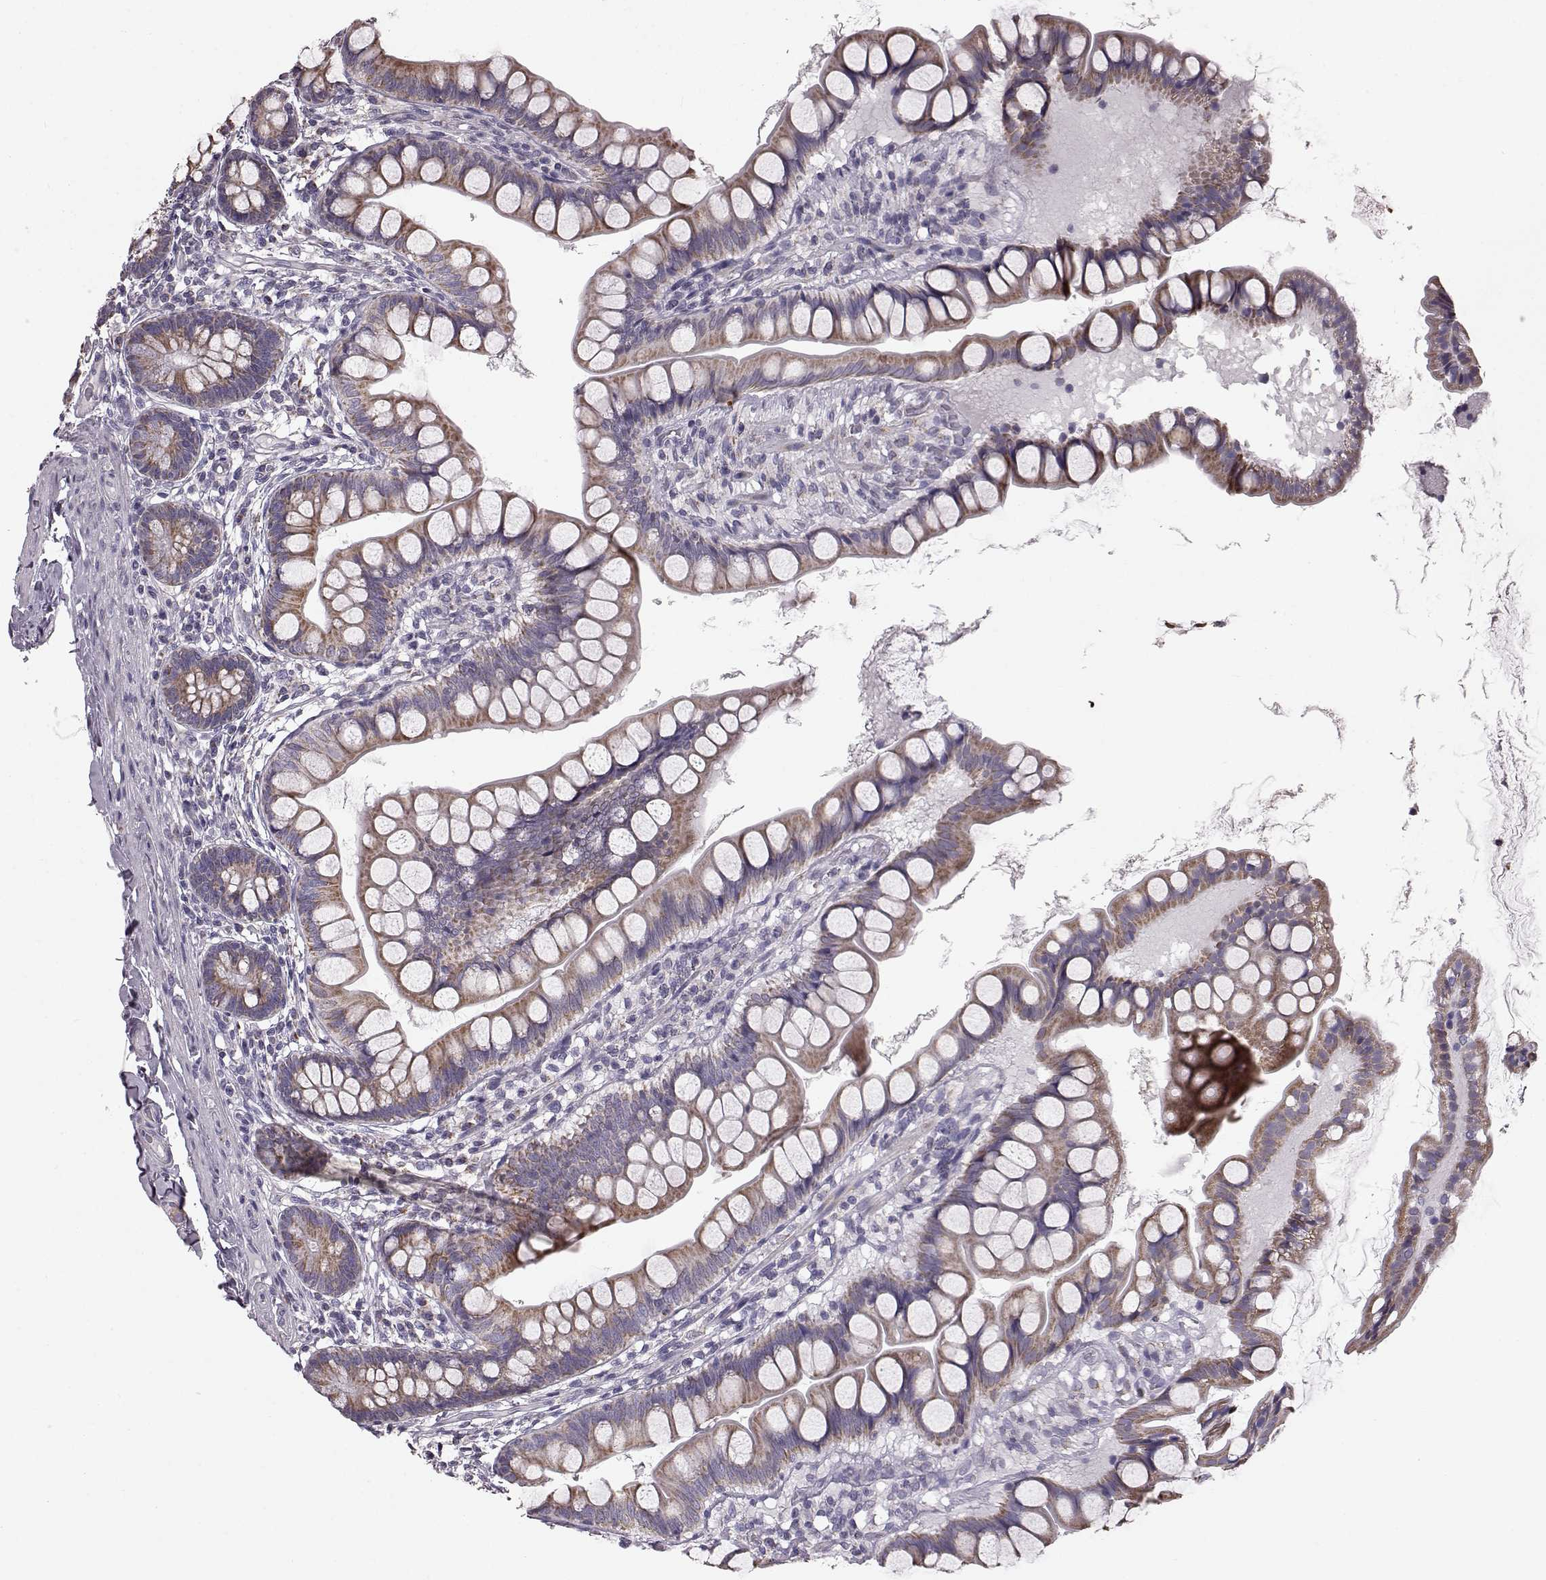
{"staining": {"intensity": "moderate", "quantity": ">75%", "location": "cytoplasmic/membranous"}, "tissue": "small intestine", "cell_type": "Glandular cells", "image_type": "normal", "snomed": [{"axis": "morphology", "description": "Normal tissue, NOS"}, {"axis": "topography", "description": "Small intestine"}], "caption": "DAB (3,3'-diaminobenzidine) immunohistochemical staining of unremarkable small intestine displays moderate cytoplasmic/membranous protein staining in approximately >75% of glandular cells.", "gene": "FAM8A1", "patient": {"sex": "male", "age": 70}}